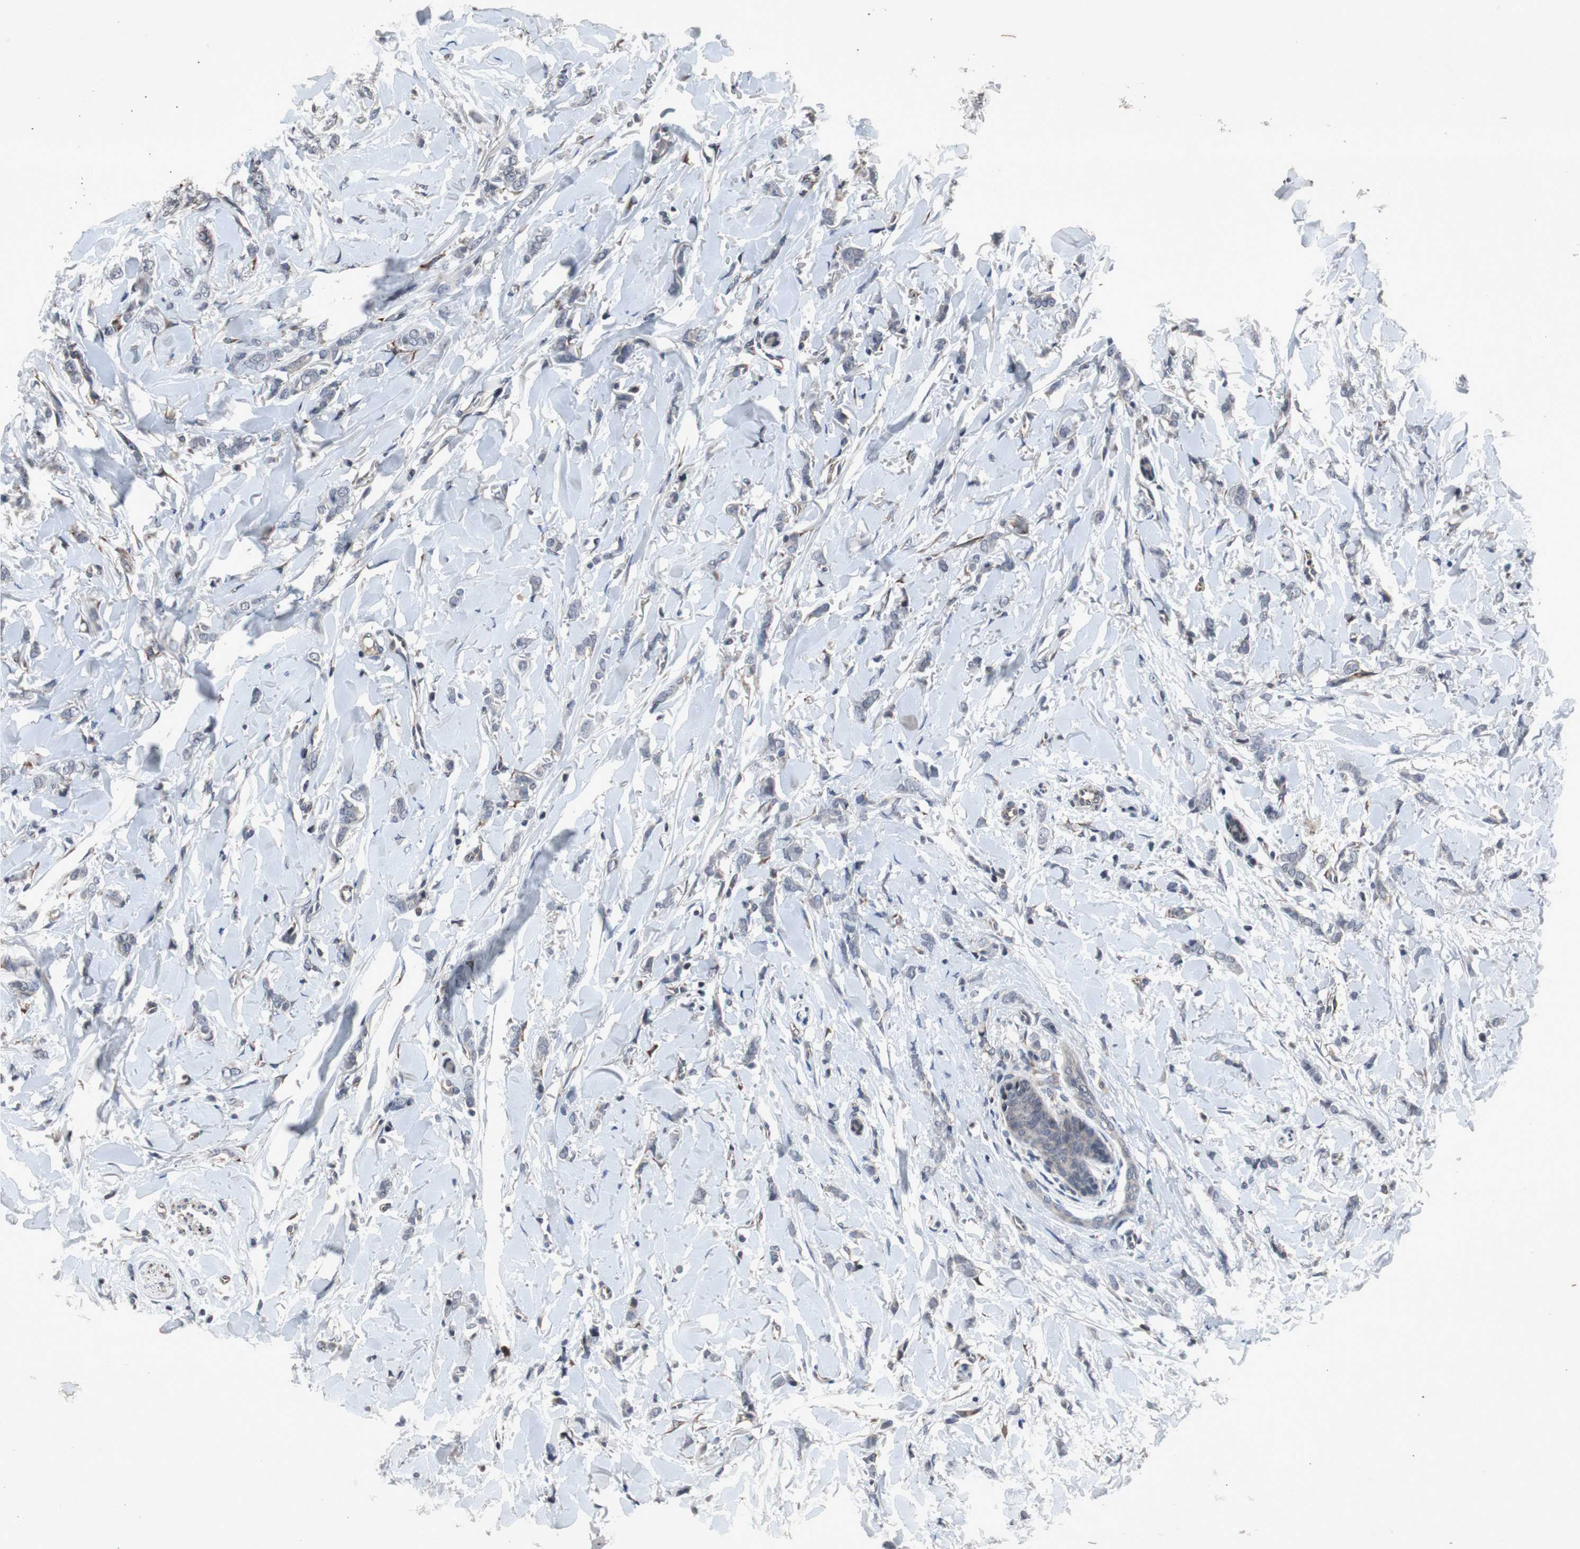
{"staining": {"intensity": "negative", "quantity": "none", "location": "none"}, "tissue": "breast cancer", "cell_type": "Tumor cells", "image_type": "cancer", "snomed": [{"axis": "morphology", "description": "Lobular carcinoma"}, {"axis": "topography", "description": "Skin"}, {"axis": "topography", "description": "Breast"}], "caption": "Immunohistochemistry (IHC) micrograph of neoplastic tissue: human breast cancer (lobular carcinoma) stained with DAB (3,3'-diaminobenzidine) shows no significant protein positivity in tumor cells.", "gene": "CRADD", "patient": {"sex": "female", "age": 46}}